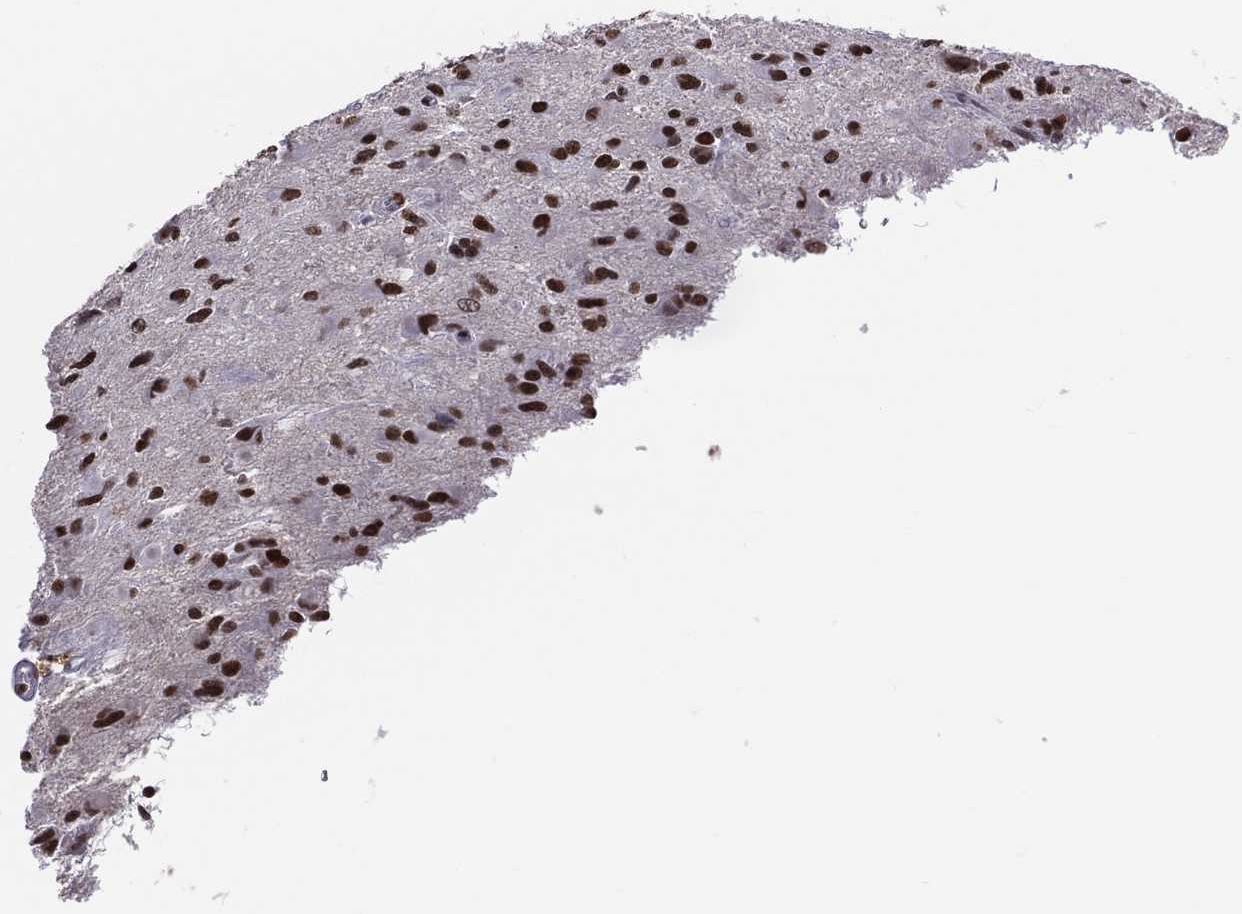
{"staining": {"intensity": "strong", "quantity": ">75%", "location": "nuclear"}, "tissue": "glioma", "cell_type": "Tumor cells", "image_type": "cancer", "snomed": [{"axis": "morphology", "description": "Glioma, malignant, High grade"}, {"axis": "topography", "description": "Cerebral cortex"}], "caption": "Protein staining shows strong nuclear positivity in approximately >75% of tumor cells in malignant high-grade glioma. The staining was performed using DAB to visualize the protein expression in brown, while the nuclei were stained in blue with hematoxylin (Magnification: 20x).", "gene": "ZNF7", "patient": {"sex": "male", "age": 35}}